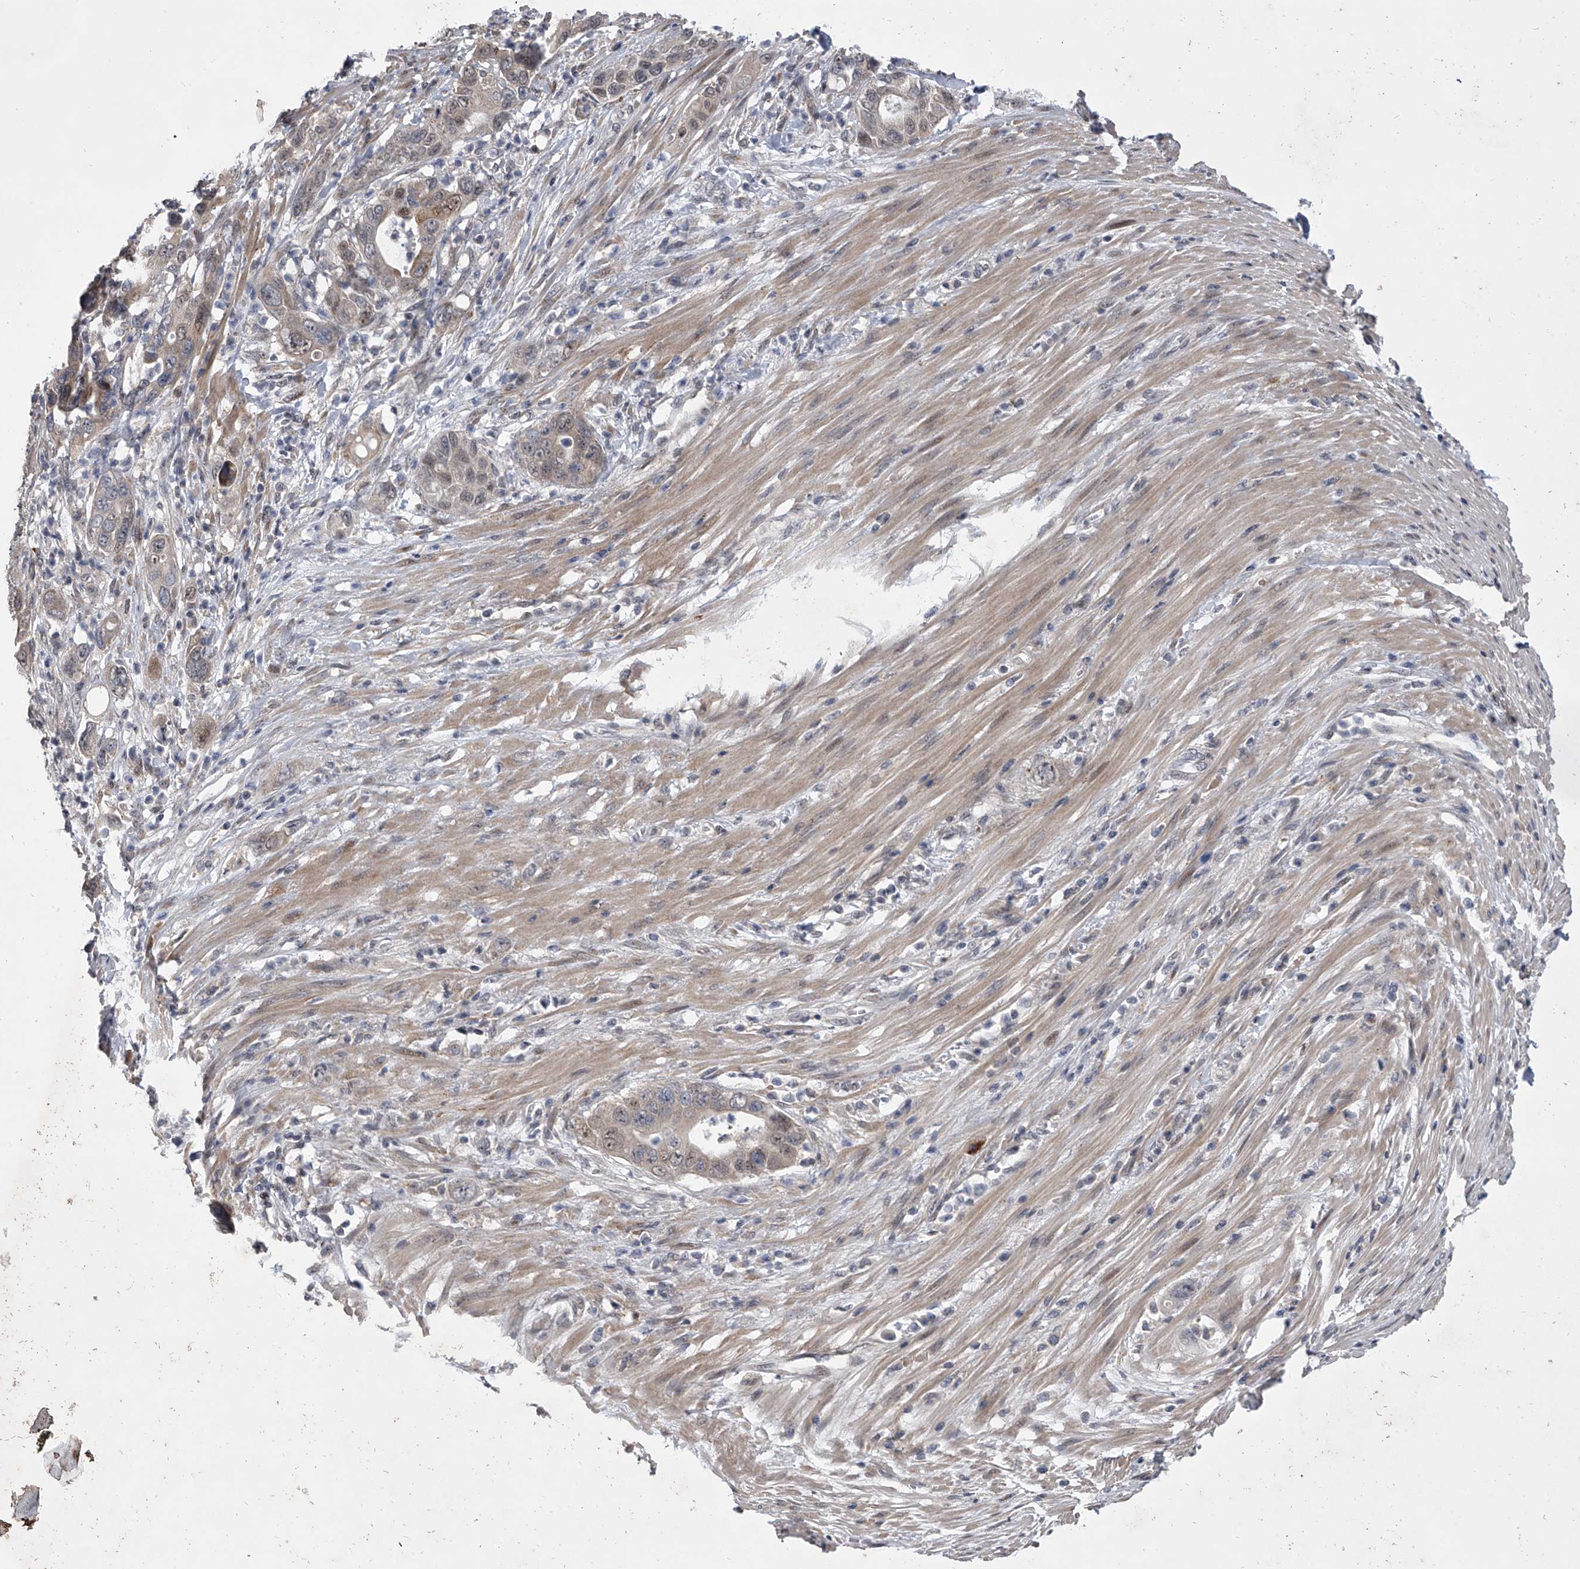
{"staining": {"intensity": "weak", "quantity": "25%-75%", "location": "cytoplasmic/membranous,nuclear"}, "tissue": "pancreatic cancer", "cell_type": "Tumor cells", "image_type": "cancer", "snomed": [{"axis": "morphology", "description": "Adenocarcinoma, NOS"}, {"axis": "topography", "description": "Pancreas"}], "caption": "An image showing weak cytoplasmic/membranous and nuclear positivity in about 25%-75% of tumor cells in pancreatic adenocarcinoma, as visualized by brown immunohistochemical staining.", "gene": "HEATR6", "patient": {"sex": "female", "age": 71}}